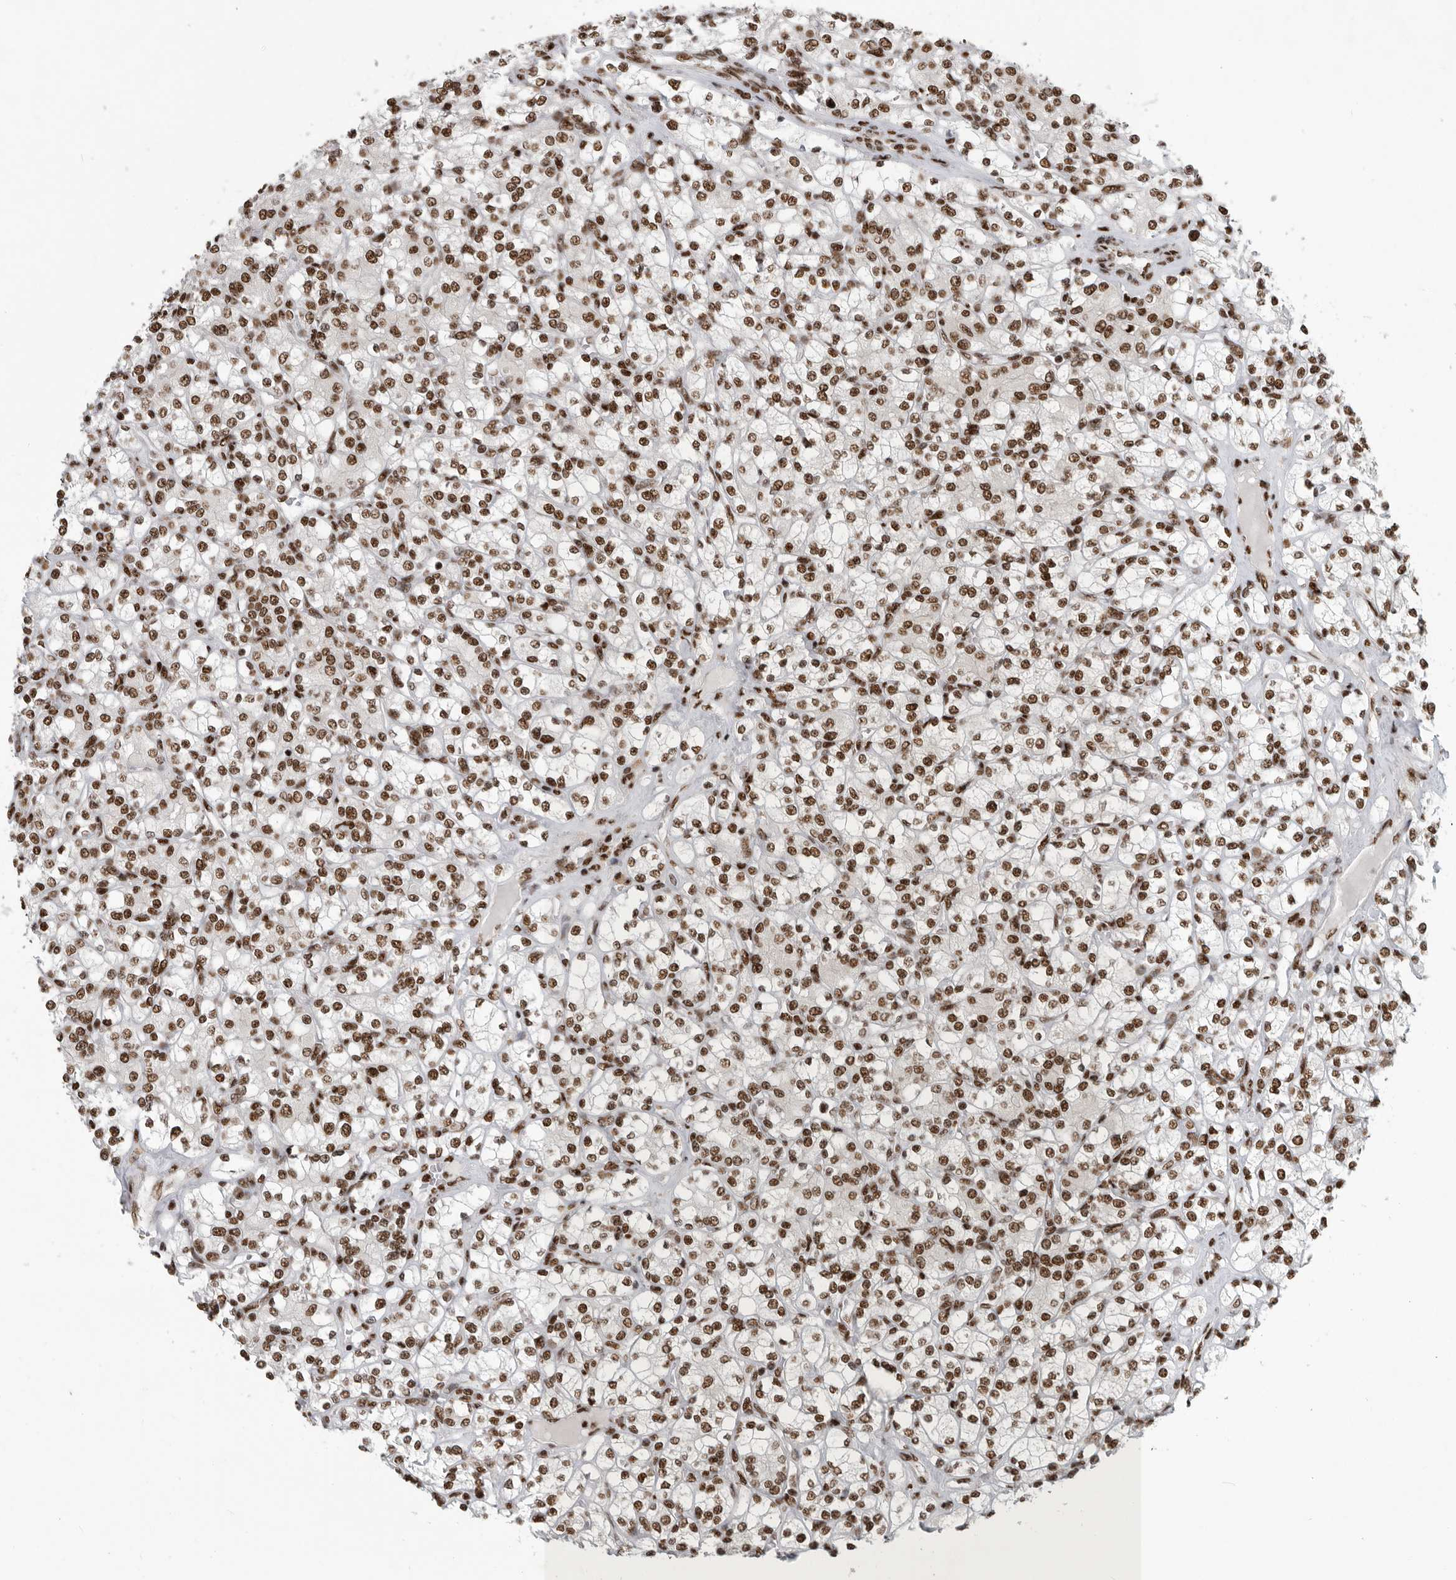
{"staining": {"intensity": "strong", "quantity": ">75%", "location": "nuclear"}, "tissue": "renal cancer", "cell_type": "Tumor cells", "image_type": "cancer", "snomed": [{"axis": "morphology", "description": "Adenocarcinoma, NOS"}, {"axis": "topography", "description": "Kidney"}], "caption": "Protein staining shows strong nuclear staining in approximately >75% of tumor cells in renal cancer (adenocarcinoma). The protein is shown in brown color, while the nuclei are stained blue.", "gene": "BCLAF1", "patient": {"sex": "male", "age": 77}}